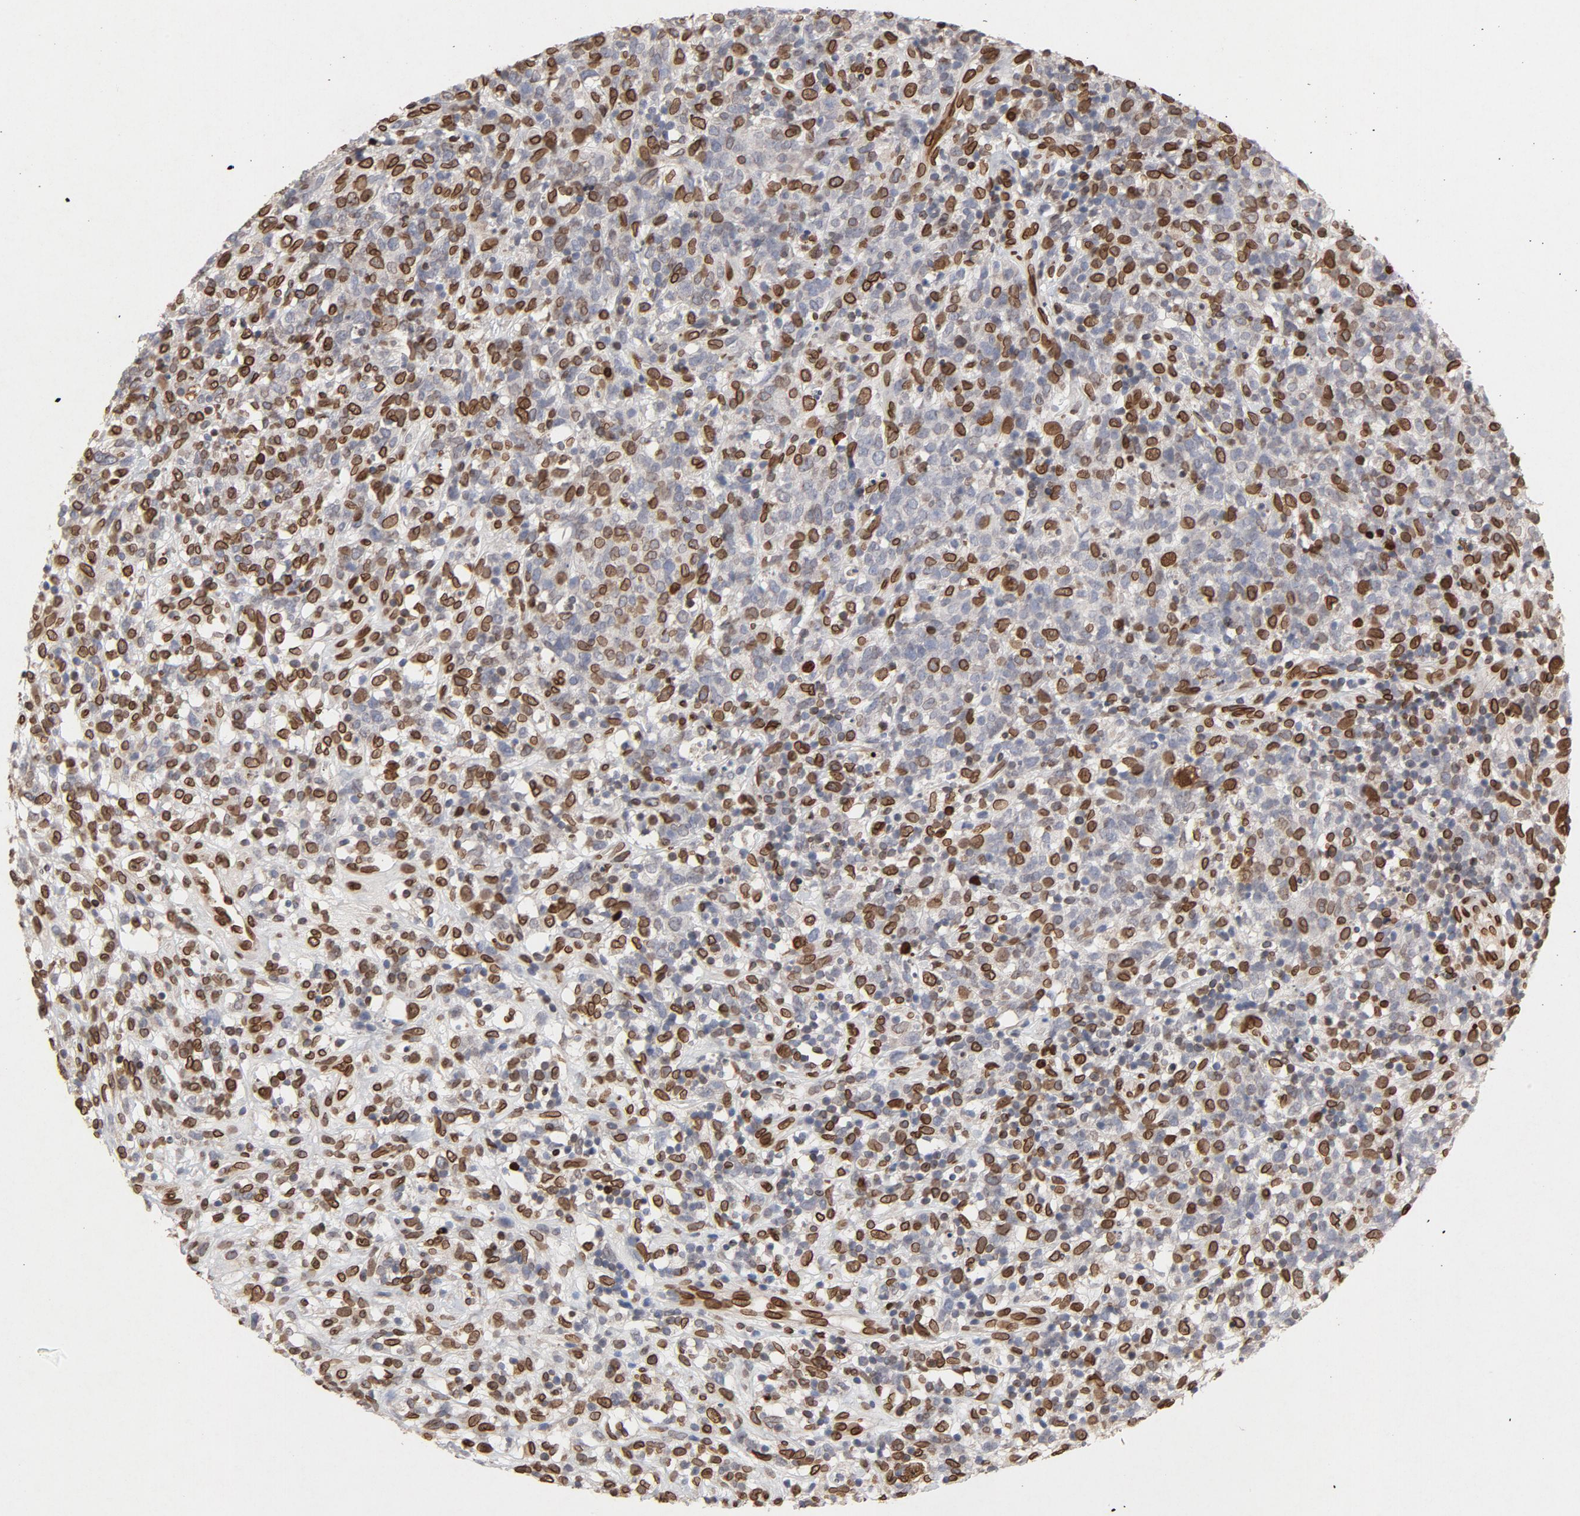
{"staining": {"intensity": "strong", "quantity": "25%-75%", "location": "cytoplasmic/membranous,nuclear"}, "tissue": "lymphoma", "cell_type": "Tumor cells", "image_type": "cancer", "snomed": [{"axis": "morphology", "description": "Malignant lymphoma, non-Hodgkin's type, High grade"}, {"axis": "topography", "description": "Lymph node"}], "caption": "Immunohistochemical staining of lymphoma displays high levels of strong cytoplasmic/membranous and nuclear protein staining in about 25%-75% of tumor cells.", "gene": "LMNA", "patient": {"sex": "female", "age": 73}}